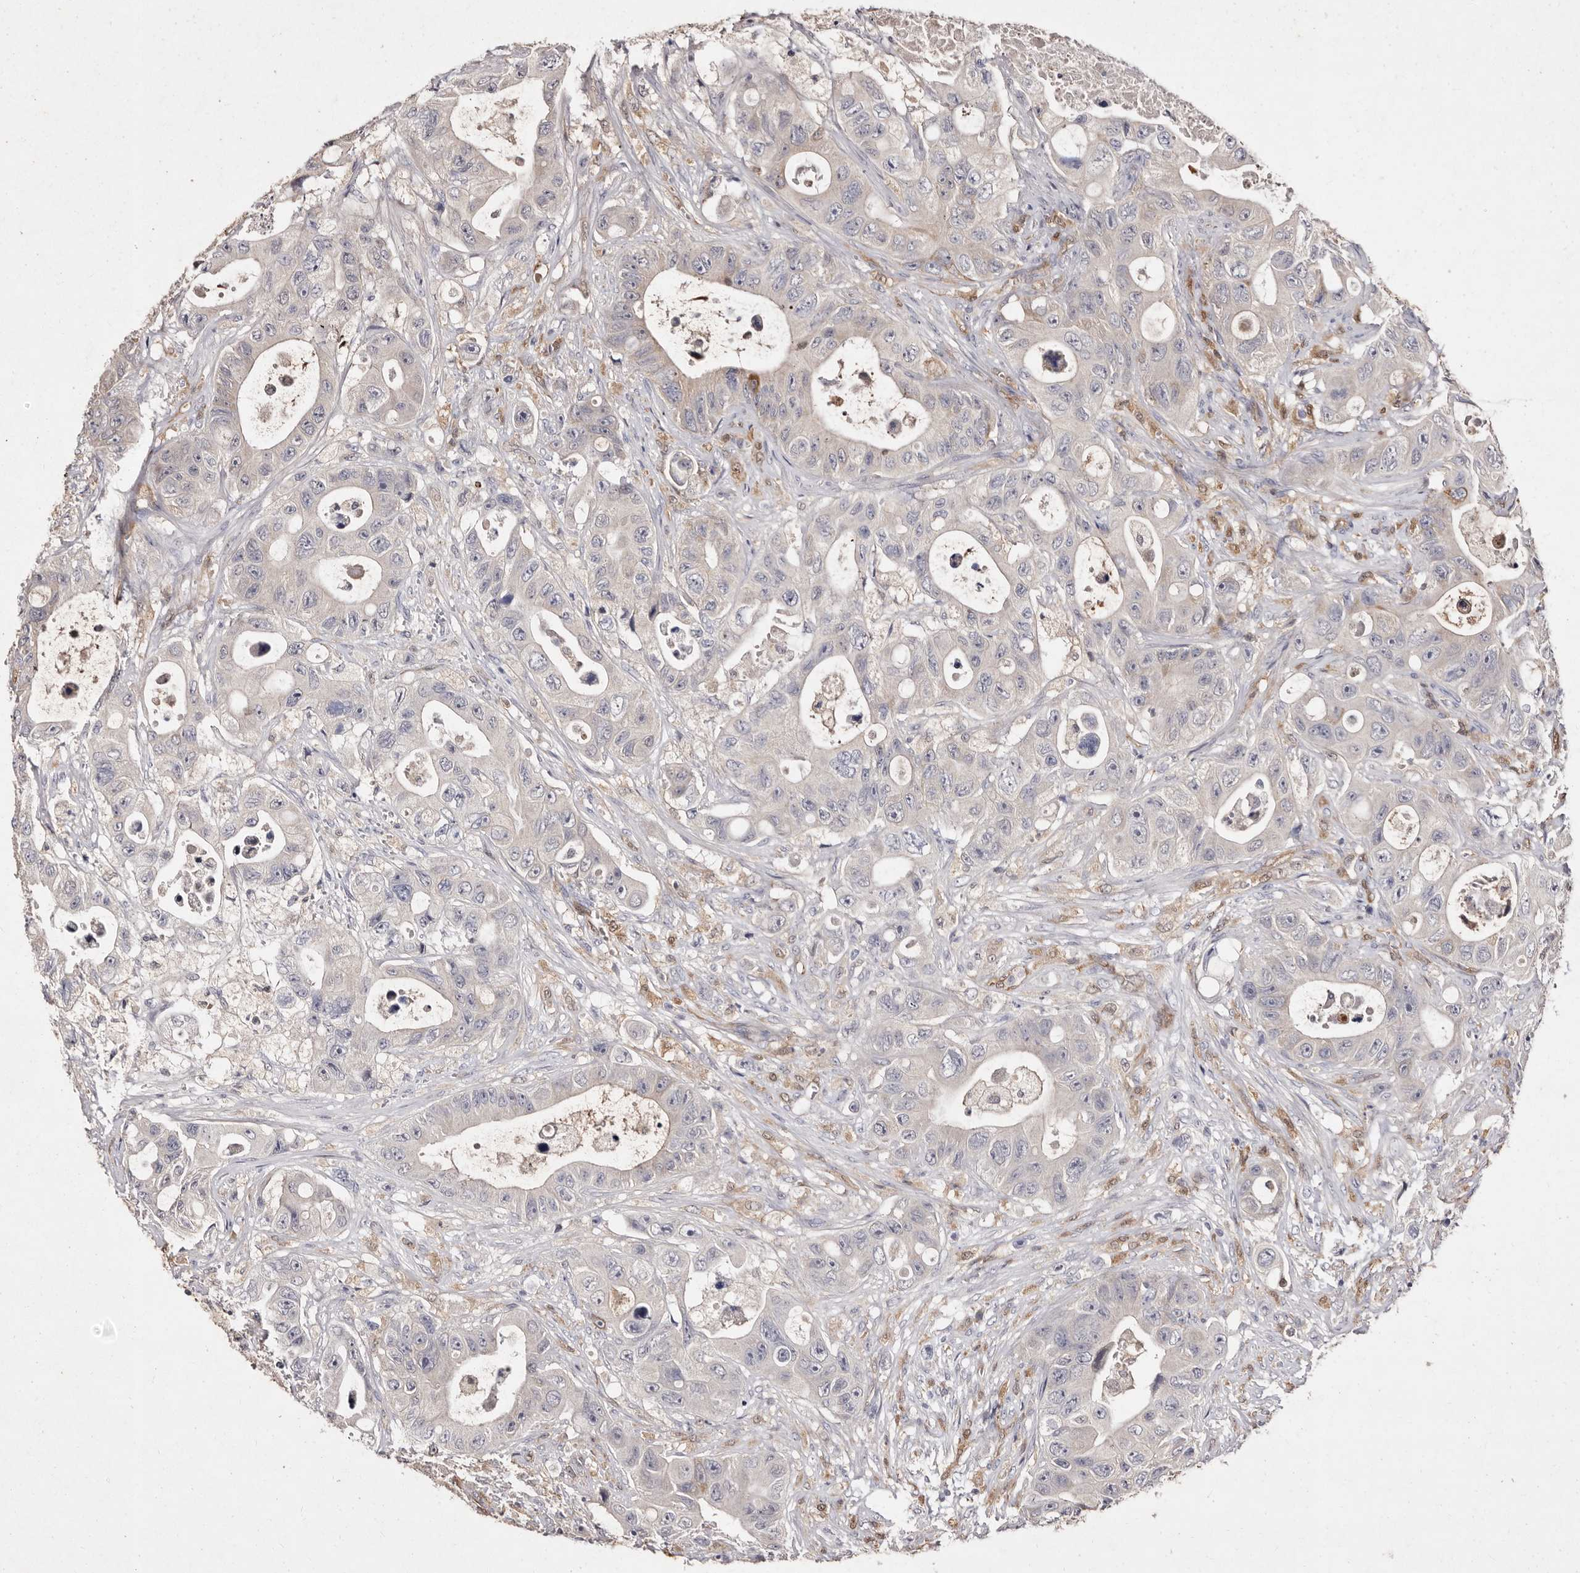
{"staining": {"intensity": "negative", "quantity": "none", "location": "none"}, "tissue": "colorectal cancer", "cell_type": "Tumor cells", "image_type": "cancer", "snomed": [{"axis": "morphology", "description": "Adenocarcinoma, NOS"}, {"axis": "topography", "description": "Colon"}], "caption": "Immunohistochemistry histopathology image of colorectal cancer stained for a protein (brown), which reveals no staining in tumor cells.", "gene": "GIMAP4", "patient": {"sex": "female", "age": 46}}